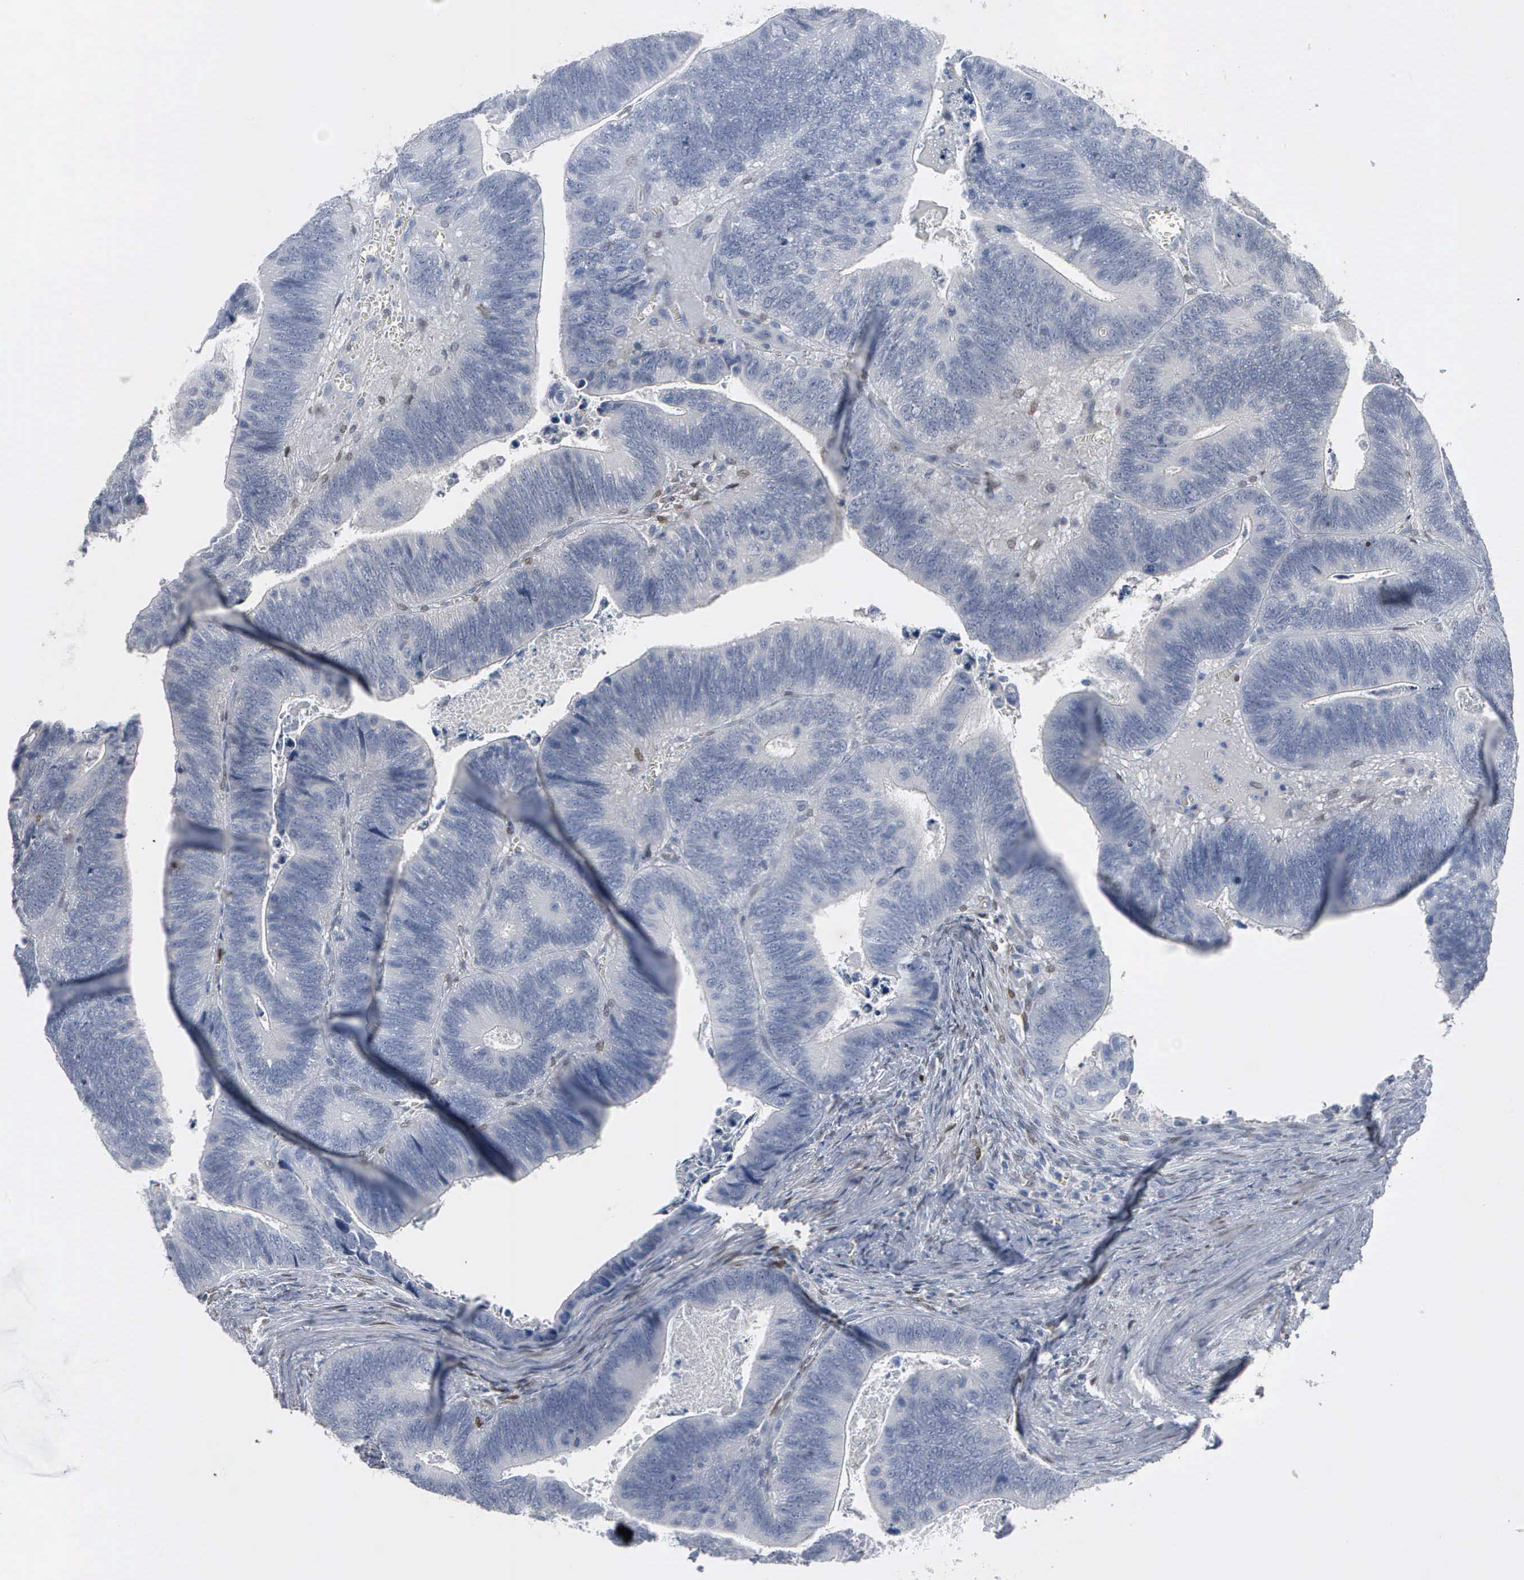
{"staining": {"intensity": "negative", "quantity": "none", "location": "none"}, "tissue": "colorectal cancer", "cell_type": "Tumor cells", "image_type": "cancer", "snomed": [{"axis": "morphology", "description": "Adenocarcinoma, NOS"}, {"axis": "topography", "description": "Colon"}], "caption": "DAB immunohistochemical staining of human colorectal cancer displays no significant staining in tumor cells.", "gene": "FGF2", "patient": {"sex": "male", "age": 72}}